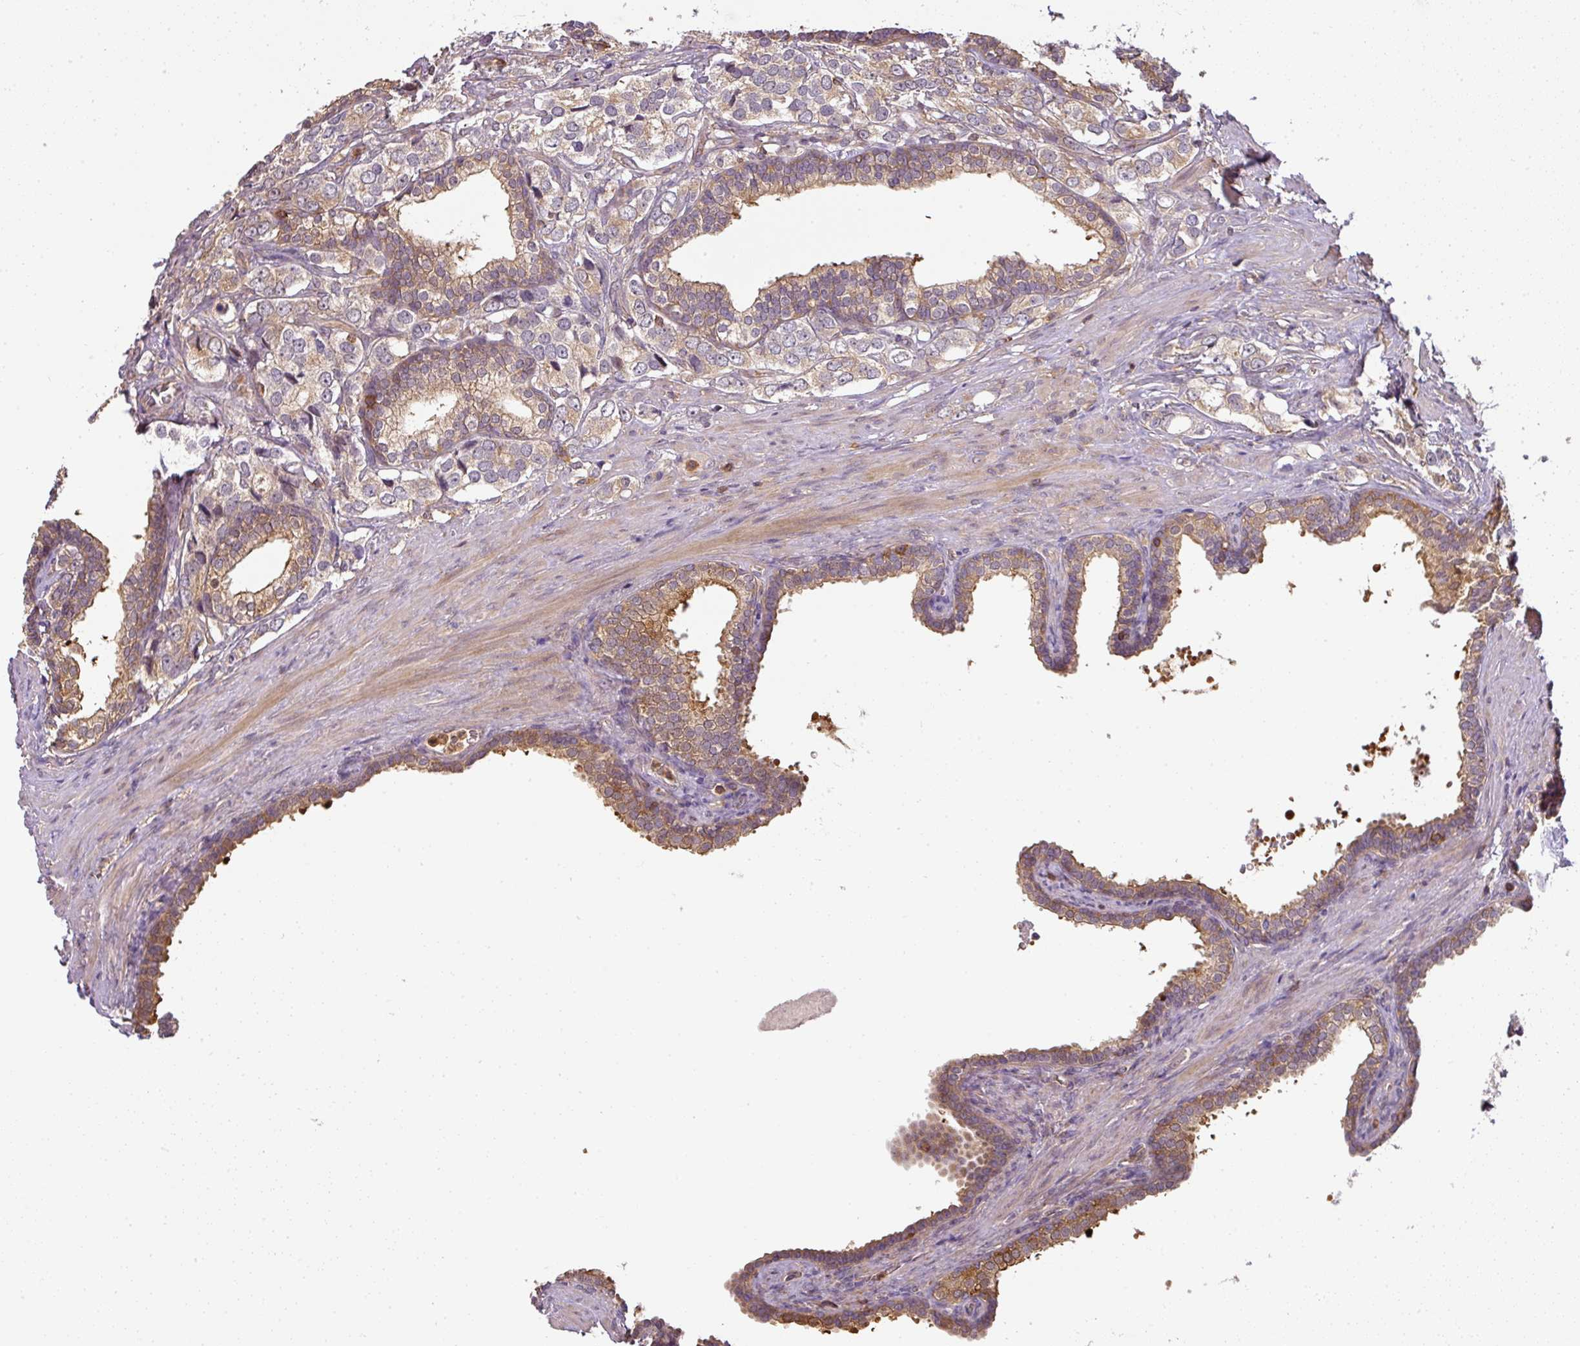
{"staining": {"intensity": "moderate", "quantity": ">75%", "location": "cytoplasmic/membranous"}, "tissue": "prostate cancer", "cell_type": "Tumor cells", "image_type": "cancer", "snomed": [{"axis": "morphology", "description": "Adenocarcinoma, High grade"}, {"axis": "topography", "description": "Prostate"}], "caption": "High-grade adenocarcinoma (prostate) stained for a protein displays moderate cytoplasmic/membranous positivity in tumor cells. The staining is performed using DAB (3,3'-diaminobenzidine) brown chromogen to label protein expression. The nuclei are counter-stained blue using hematoxylin.", "gene": "TCL1B", "patient": {"sex": "male", "age": 66}}